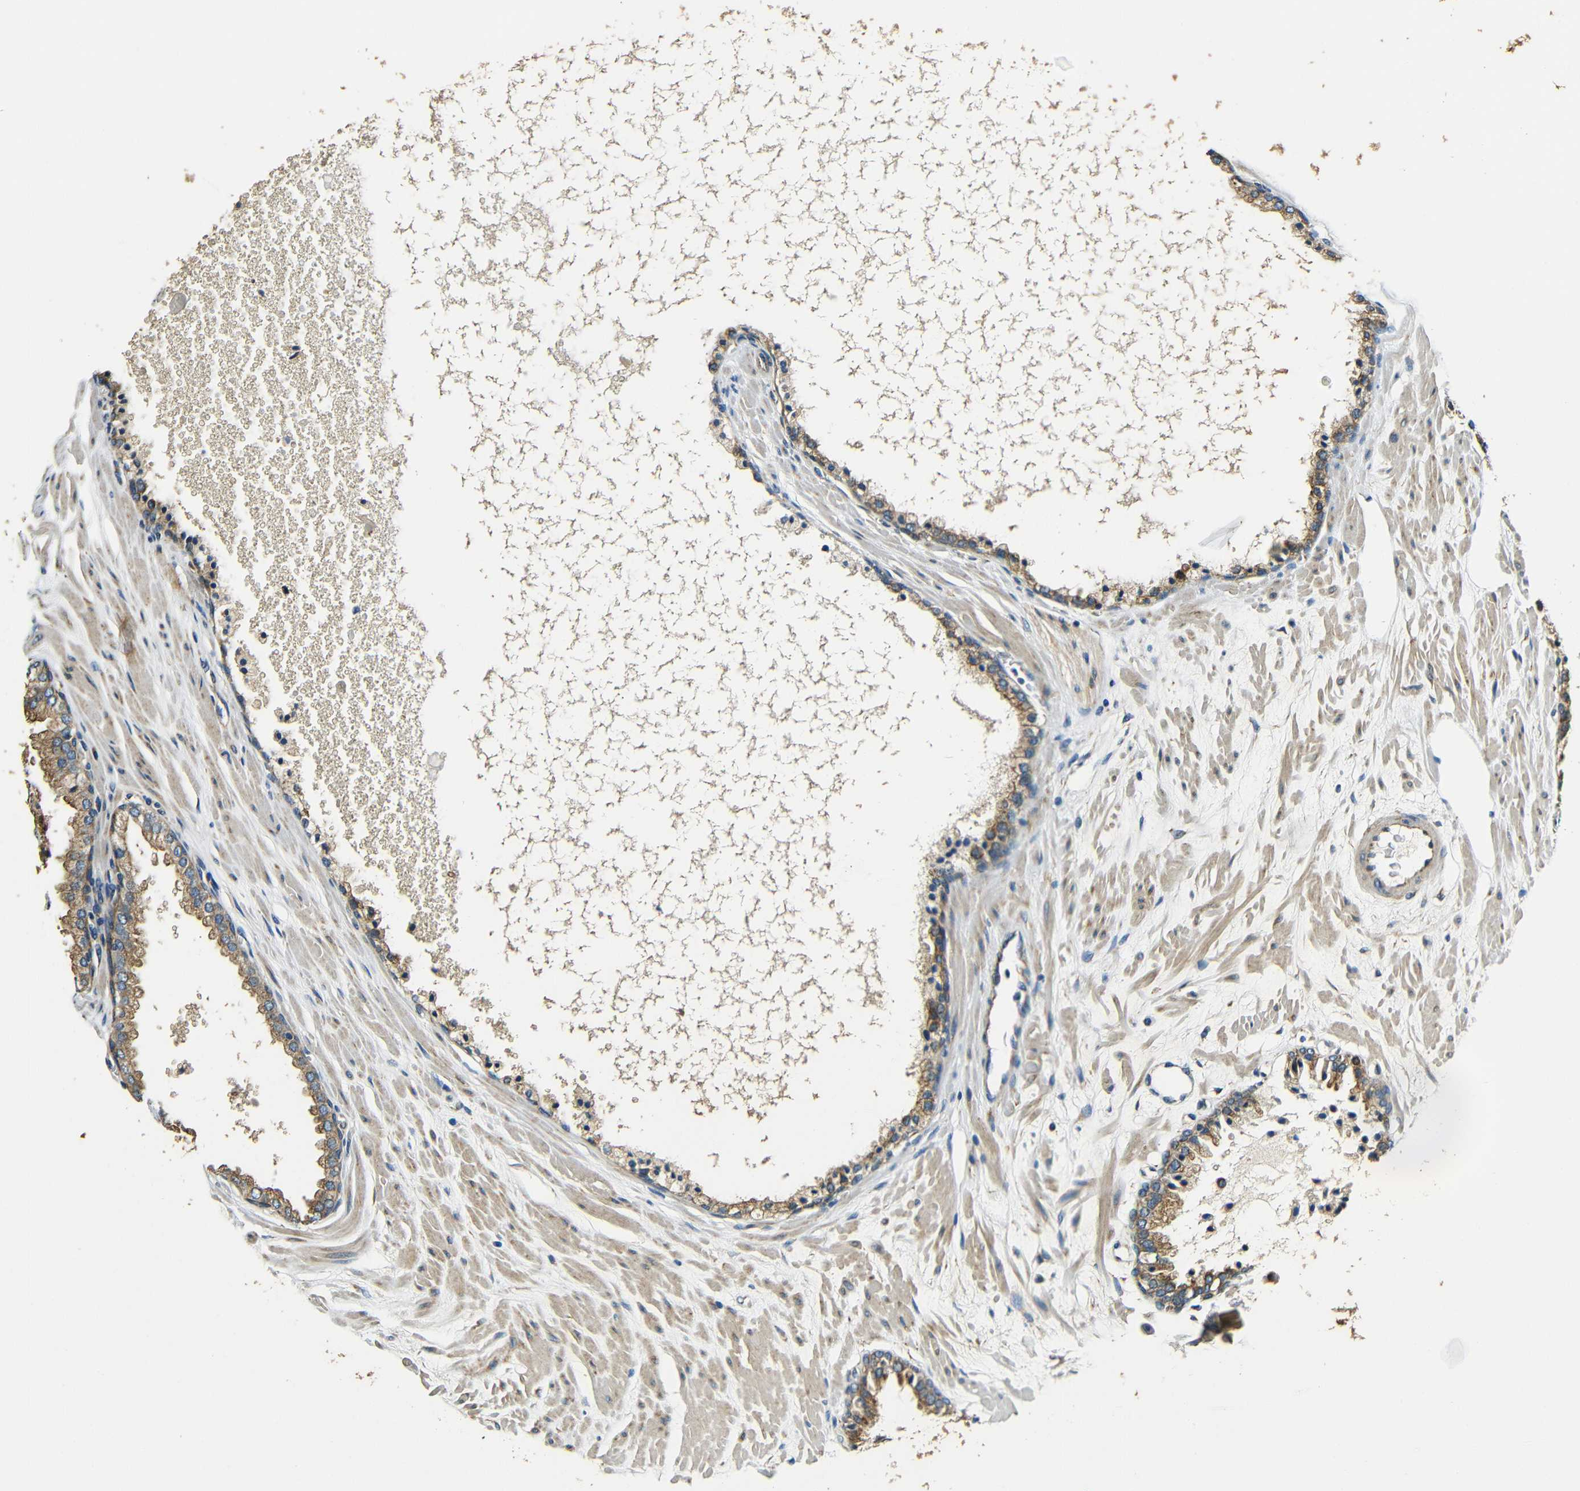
{"staining": {"intensity": "moderate", "quantity": ">75%", "location": "cytoplasmic/membranous"}, "tissue": "prostate cancer", "cell_type": "Tumor cells", "image_type": "cancer", "snomed": [{"axis": "morphology", "description": "Adenocarcinoma, High grade"}, {"axis": "topography", "description": "Prostate"}], "caption": "Immunohistochemical staining of human high-grade adenocarcinoma (prostate) reveals medium levels of moderate cytoplasmic/membranous expression in approximately >75% of tumor cells. (IHC, brightfield microscopy, high magnification).", "gene": "VAPB", "patient": {"sex": "male", "age": 65}}